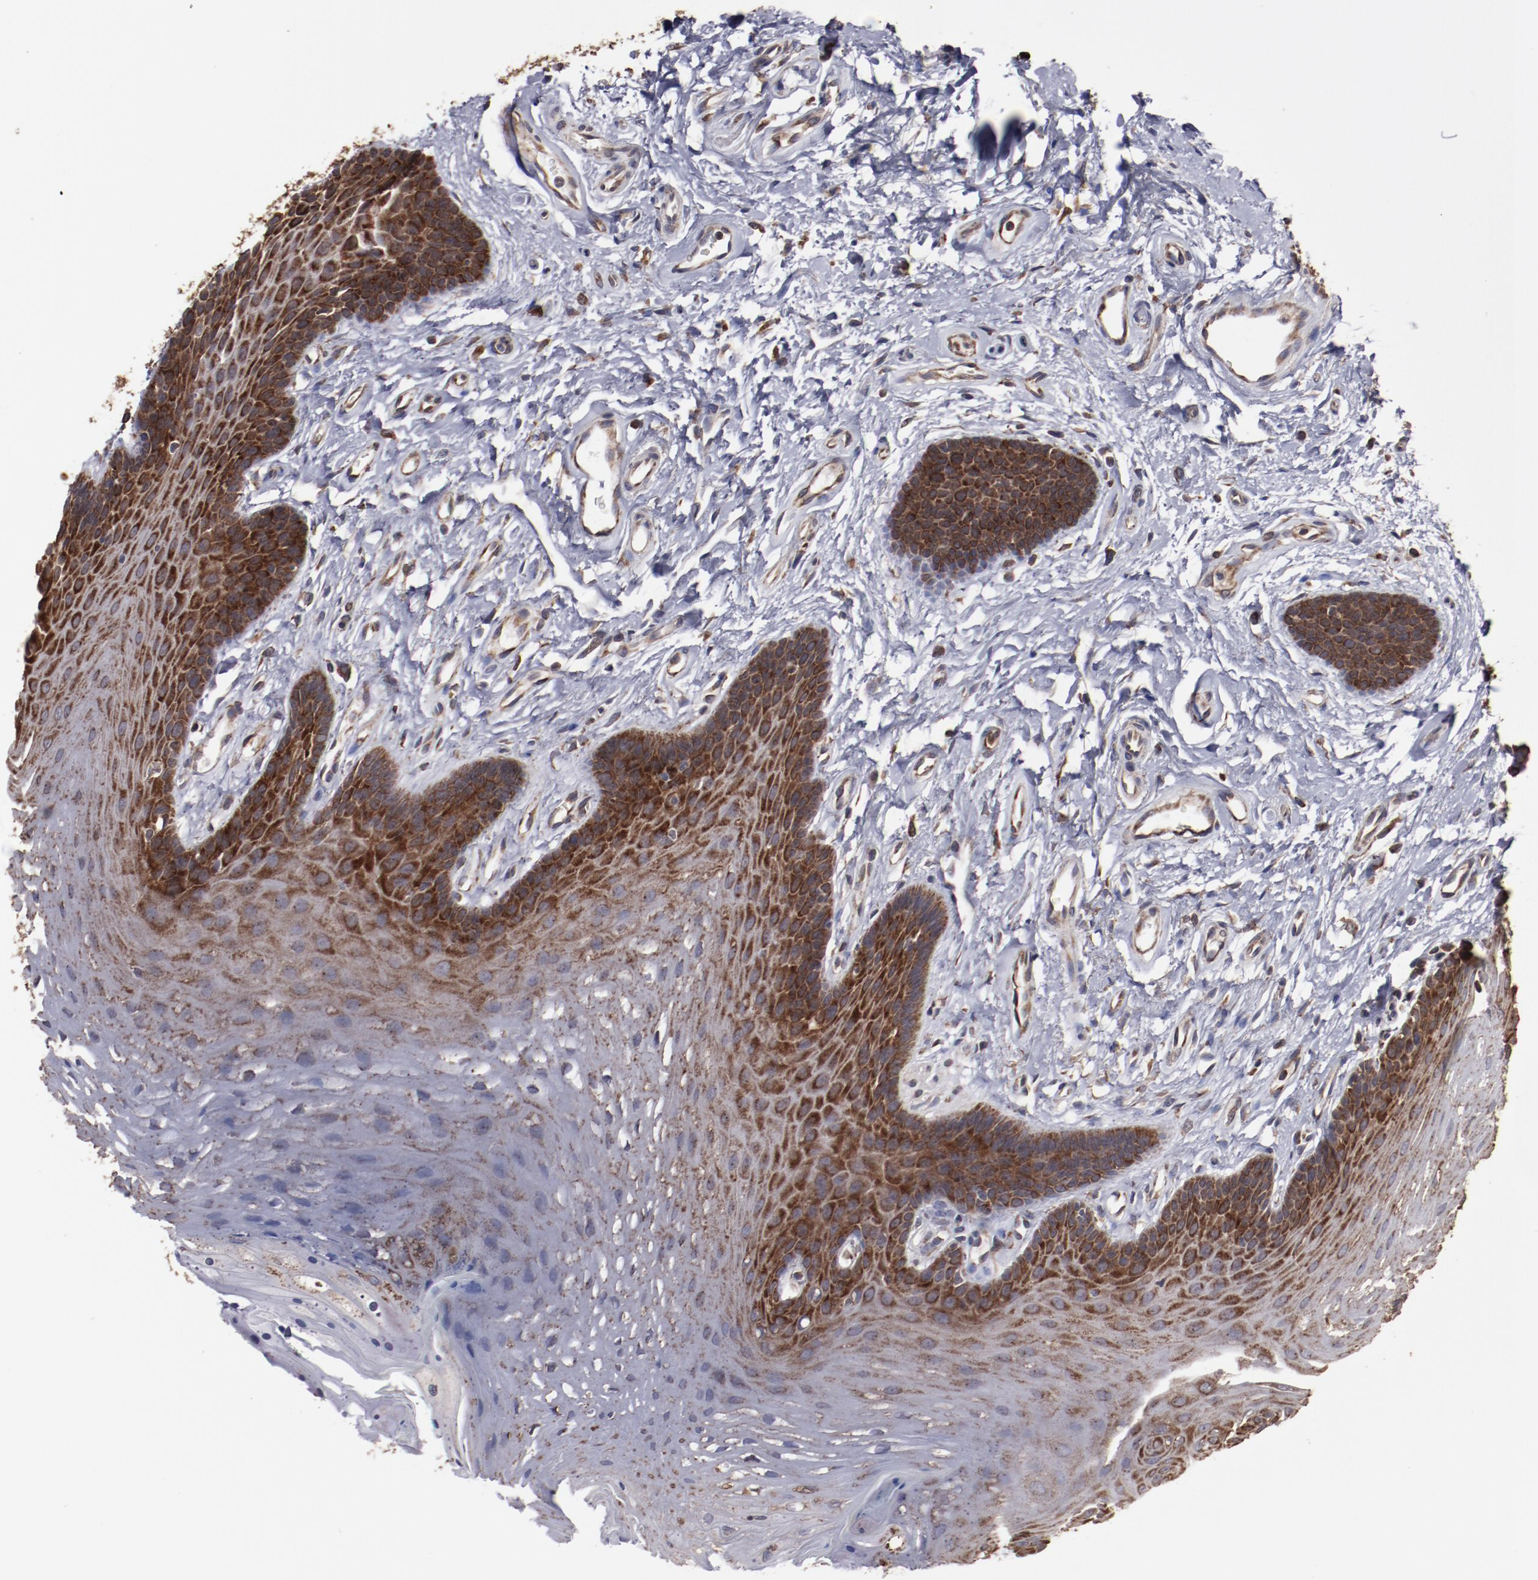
{"staining": {"intensity": "strong", "quantity": ">75%", "location": "cytoplasmic/membranous"}, "tissue": "oral mucosa", "cell_type": "Squamous epithelial cells", "image_type": "normal", "snomed": [{"axis": "morphology", "description": "Normal tissue, NOS"}, {"axis": "topography", "description": "Oral tissue"}], "caption": "Immunohistochemistry (IHC) photomicrograph of normal human oral mucosa stained for a protein (brown), which displays high levels of strong cytoplasmic/membranous staining in about >75% of squamous epithelial cells.", "gene": "RPS4X", "patient": {"sex": "male", "age": 62}}